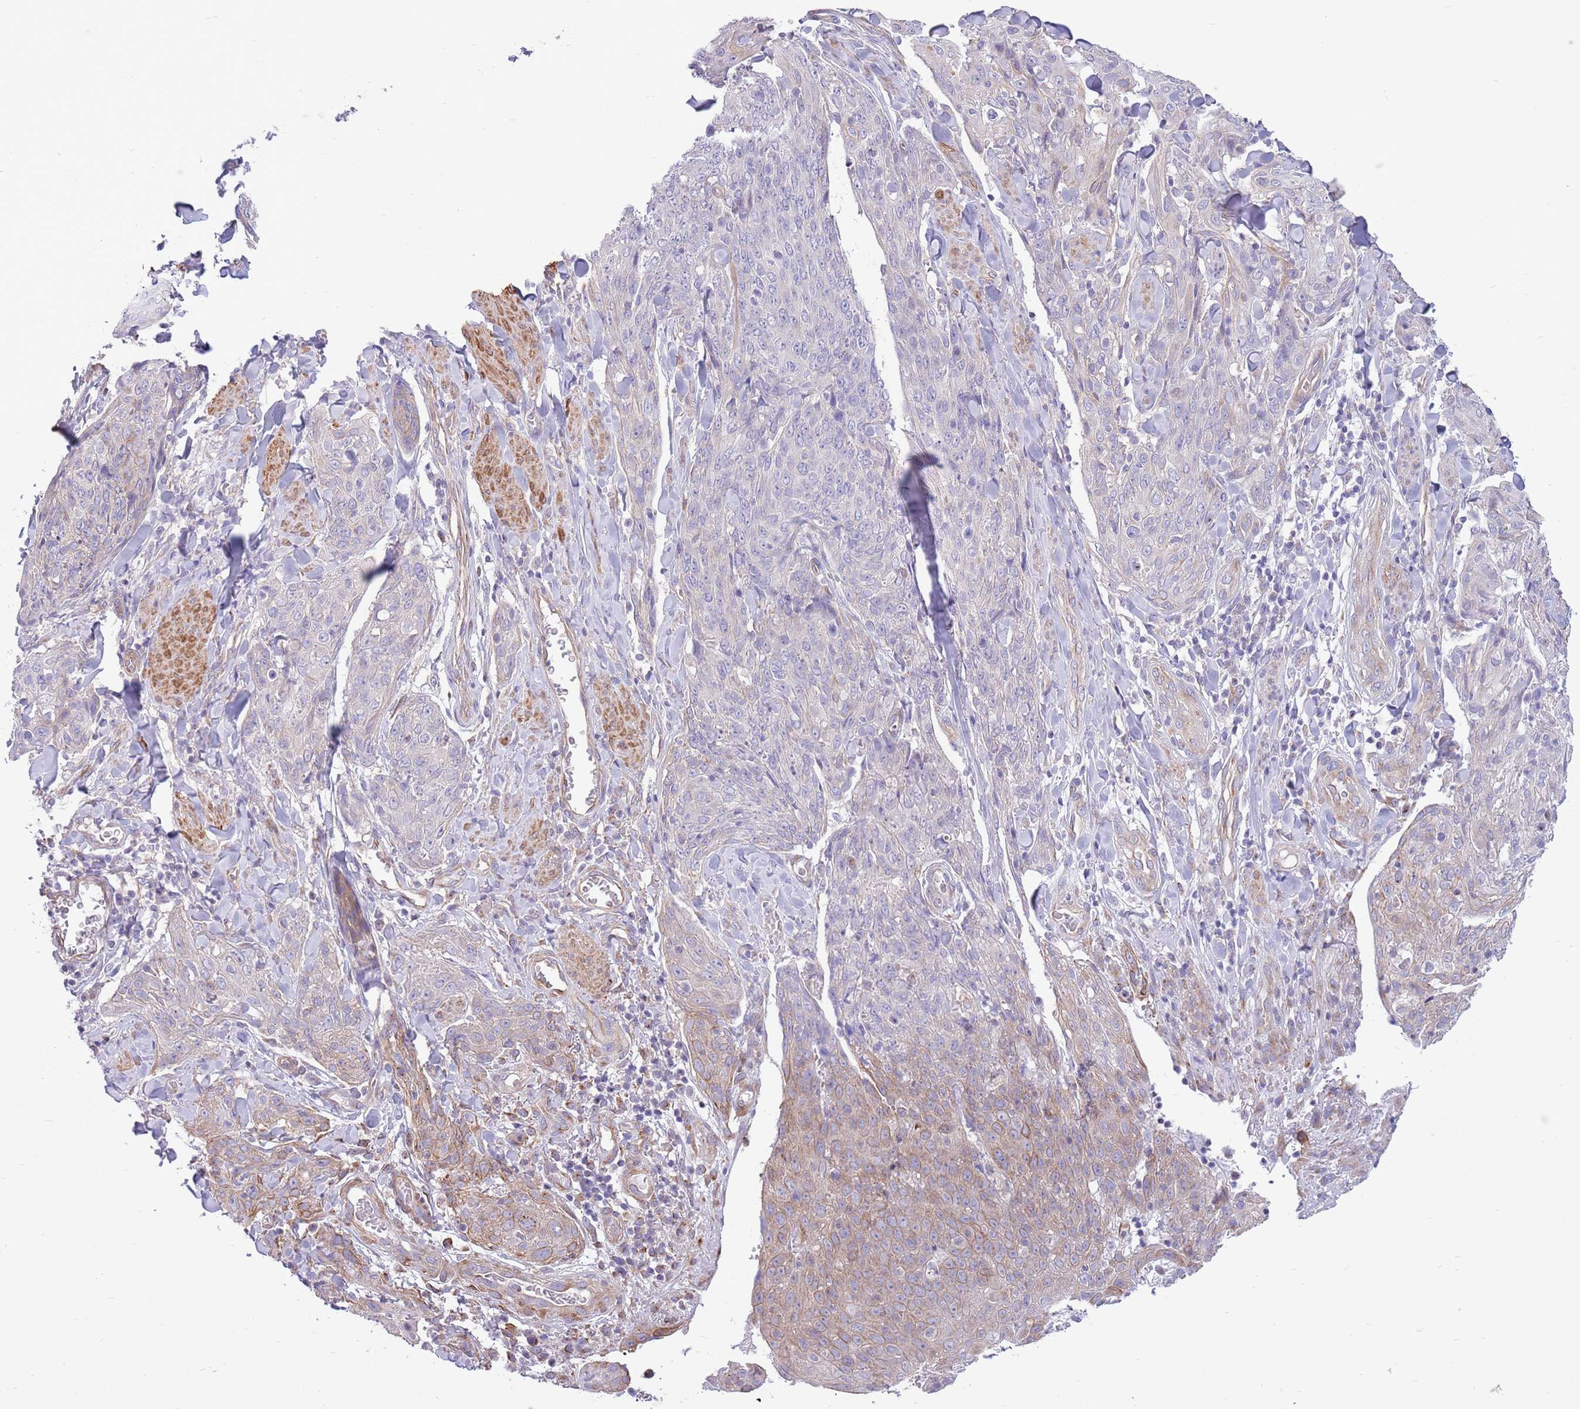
{"staining": {"intensity": "negative", "quantity": "none", "location": "none"}, "tissue": "skin cancer", "cell_type": "Tumor cells", "image_type": "cancer", "snomed": [{"axis": "morphology", "description": "Squamous cell carcinoma, NOS"}, {"axis": "topography", "description": "Skin"}, {"axis": "topography", "description": "Vulva"}], "caption": "This is a photomicrograph of IHC staining of squamous cell carcinoma (skin), which shows no positivity in tumor cells. (Brightfield microscopy of DAB (3,3'-diaminobenzidine) immunohistochemistry at high magnification).", "gene": "ZC4H2", "patient": {"sex": "female", "age": 85}}